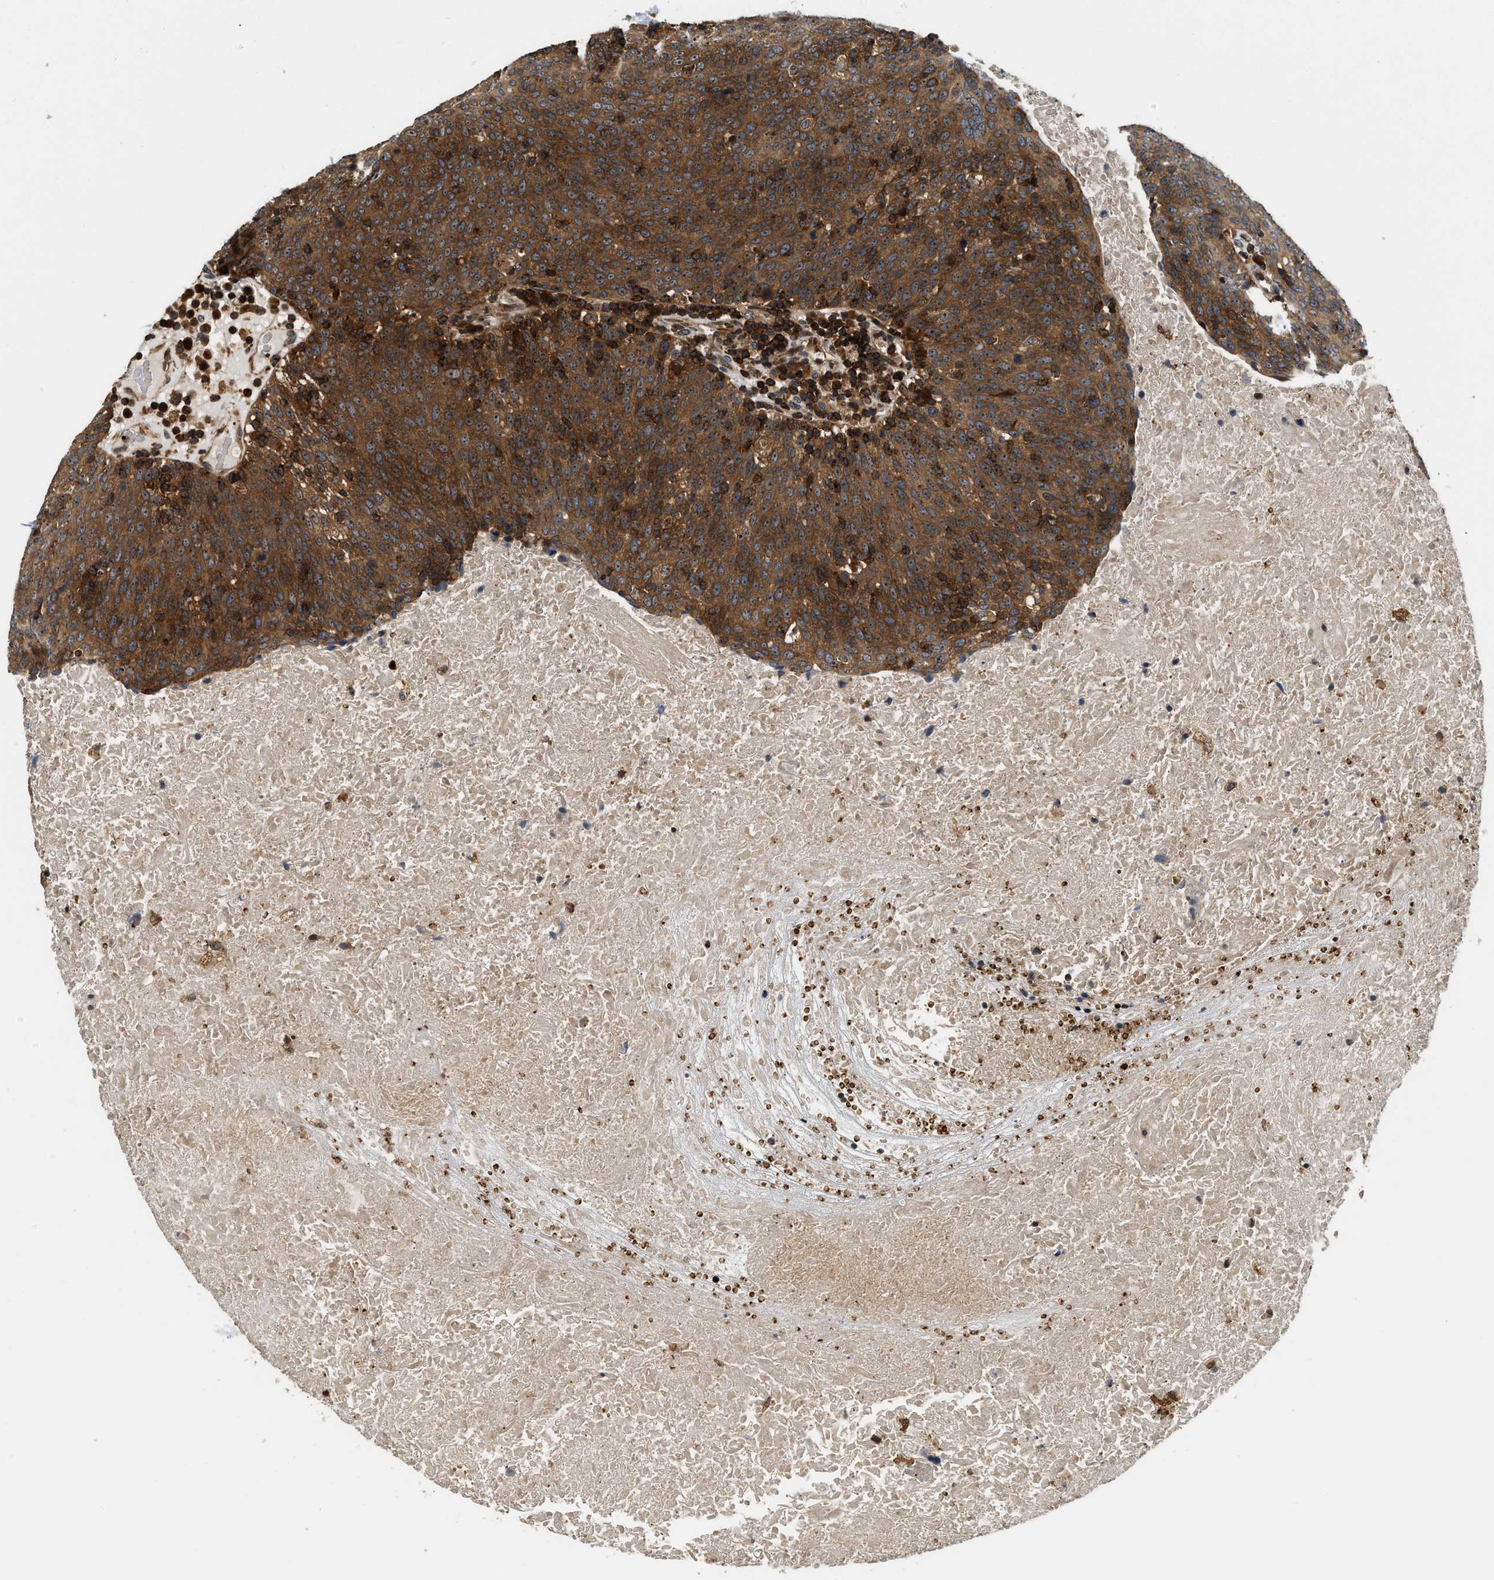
{"staining": {"intensity": "strong", "quantity": ">75%", "location": "cytoplasmic/membranous"}, "tissue": "head and neck cancer", "cell_type": "Tumor cells", "image_type": "cancer", "snomed": [{"axis": "morphology", "description": "Squamous cell carcinoma, NOS"}, {"axis": "morphology", "description": "Squamous cell carcinoma, metastatic, NOS"}, {"axis": "topography", "description": "Lymph node"}, {"axis": "topography", "description": "Head-Neck"}], "caption": "This is a photomicrograph of immunohistochemistry (IHC) staining of metastatic squamous cell carcinoma (head and neck), which shows strong staining in the cytoplasmic/membranous of tumor cells.", "gene": "SNX5", "patient": {"sex": "male", "age": 62}}